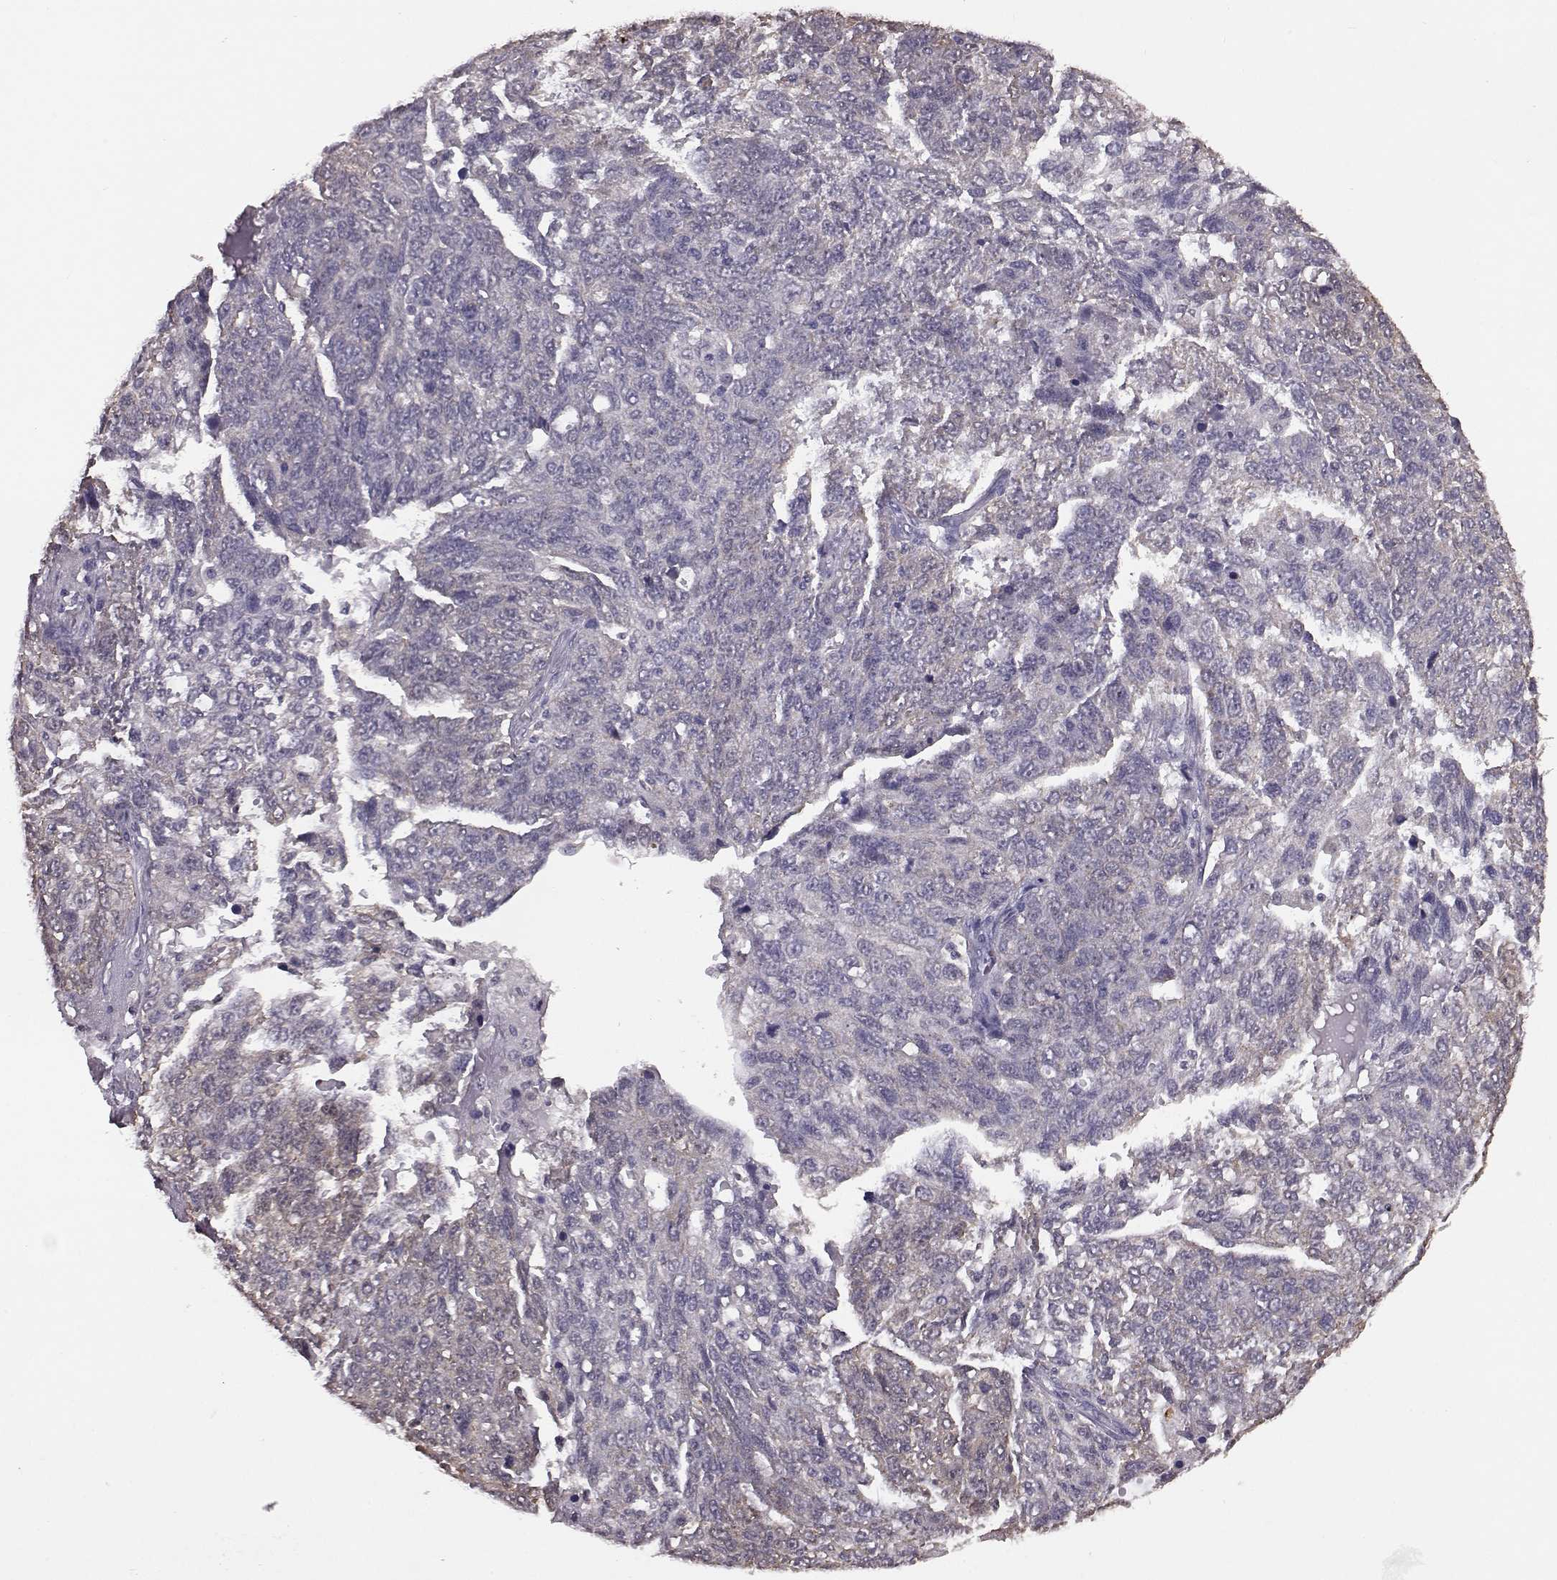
{"staining": {"intensity": "negative", "quantity": "none", "location": "none"}, "tissue": "ovarian cancer", "cell_type": "Tumor cells", "image_type": "cancer", "snomed": [{"axis": "morphology", "description": "Cystadenocarcinoma, serous, NOS"}, {"axis": "topography", "description": "Ovary"}], "caption": "Protein analysis of serous cystadenocarcinoma (ovarian) shows no significant positivity in tumor cells.", "gene": "ALDH3A1", "patient": {"sex": "female", "age": 71}}